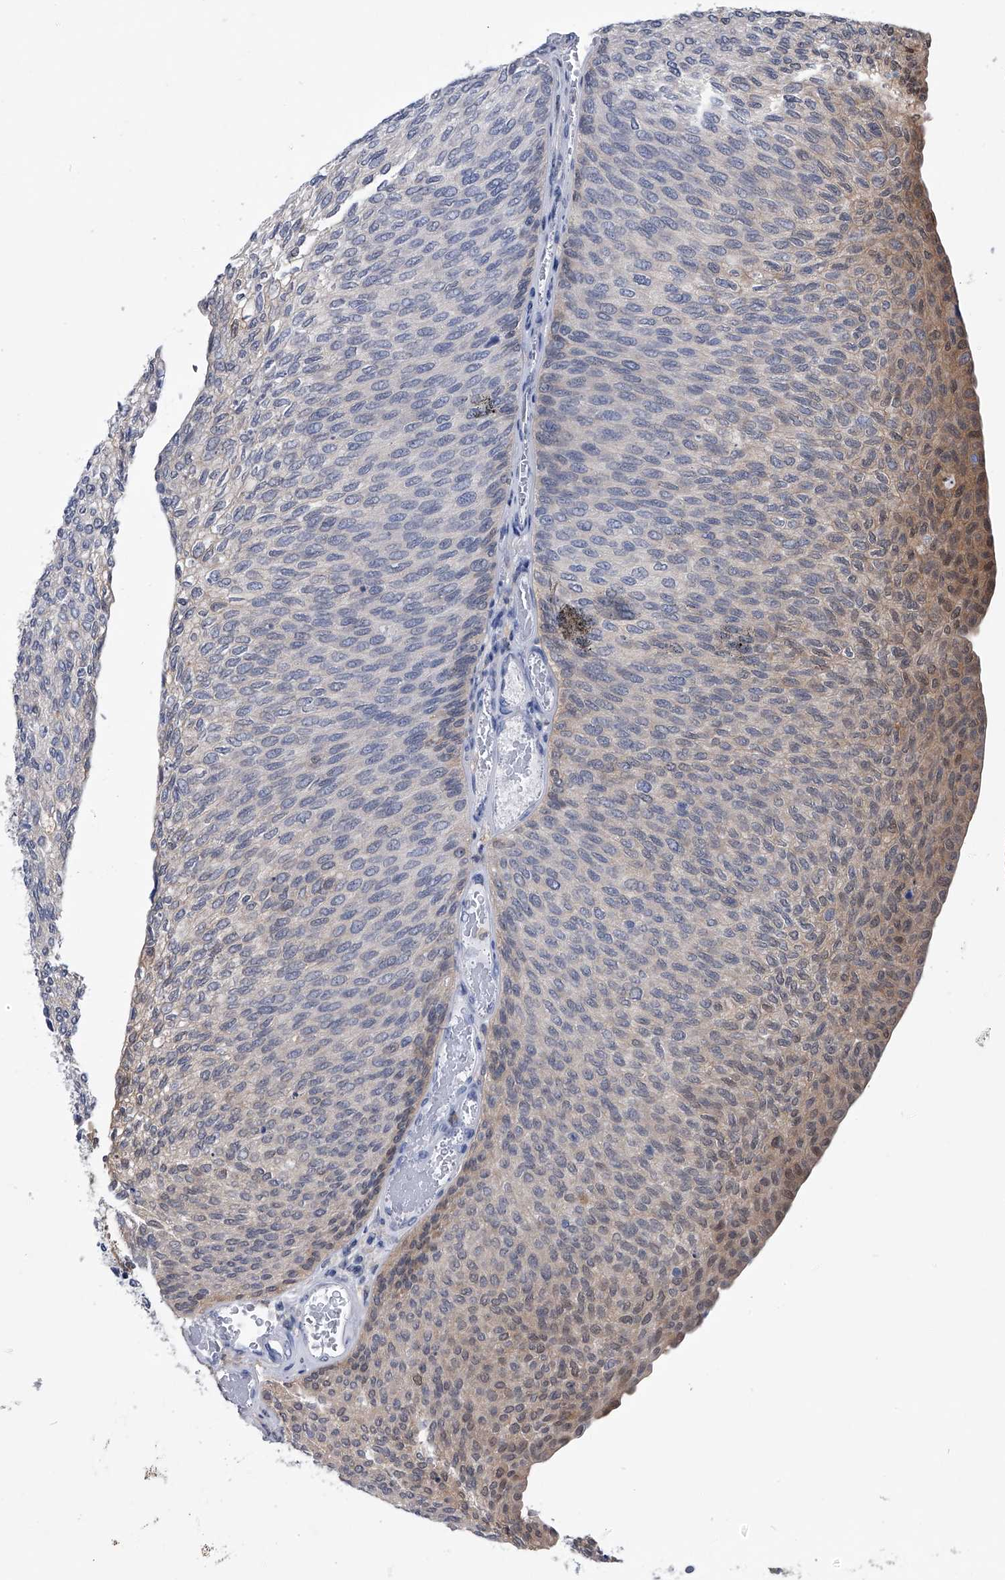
{"staining": {"intensity": "moderate", "quantity": "<25%", "location": "cytoplasmic/membranous,nuclear"}, "tissue": "urothelial cancer", "cell_type": "Tumor cells", "image_type": "cancer", "snomed": [{"axis": "morphology", "description": "Urothelial carcinoma, Low grade"}, {"axis": "topography", "description": "Urinary bladder"}], "caption": "There is low levels of moderate cytoplasmic/membranous and nuclear staining in tumor cells of urothelial carcinoma (low-grade), as demonstrated by immunohistochemical staining (brown color).", "gene": "PDXK", "patient": {"sex": "female", "age": 79}}